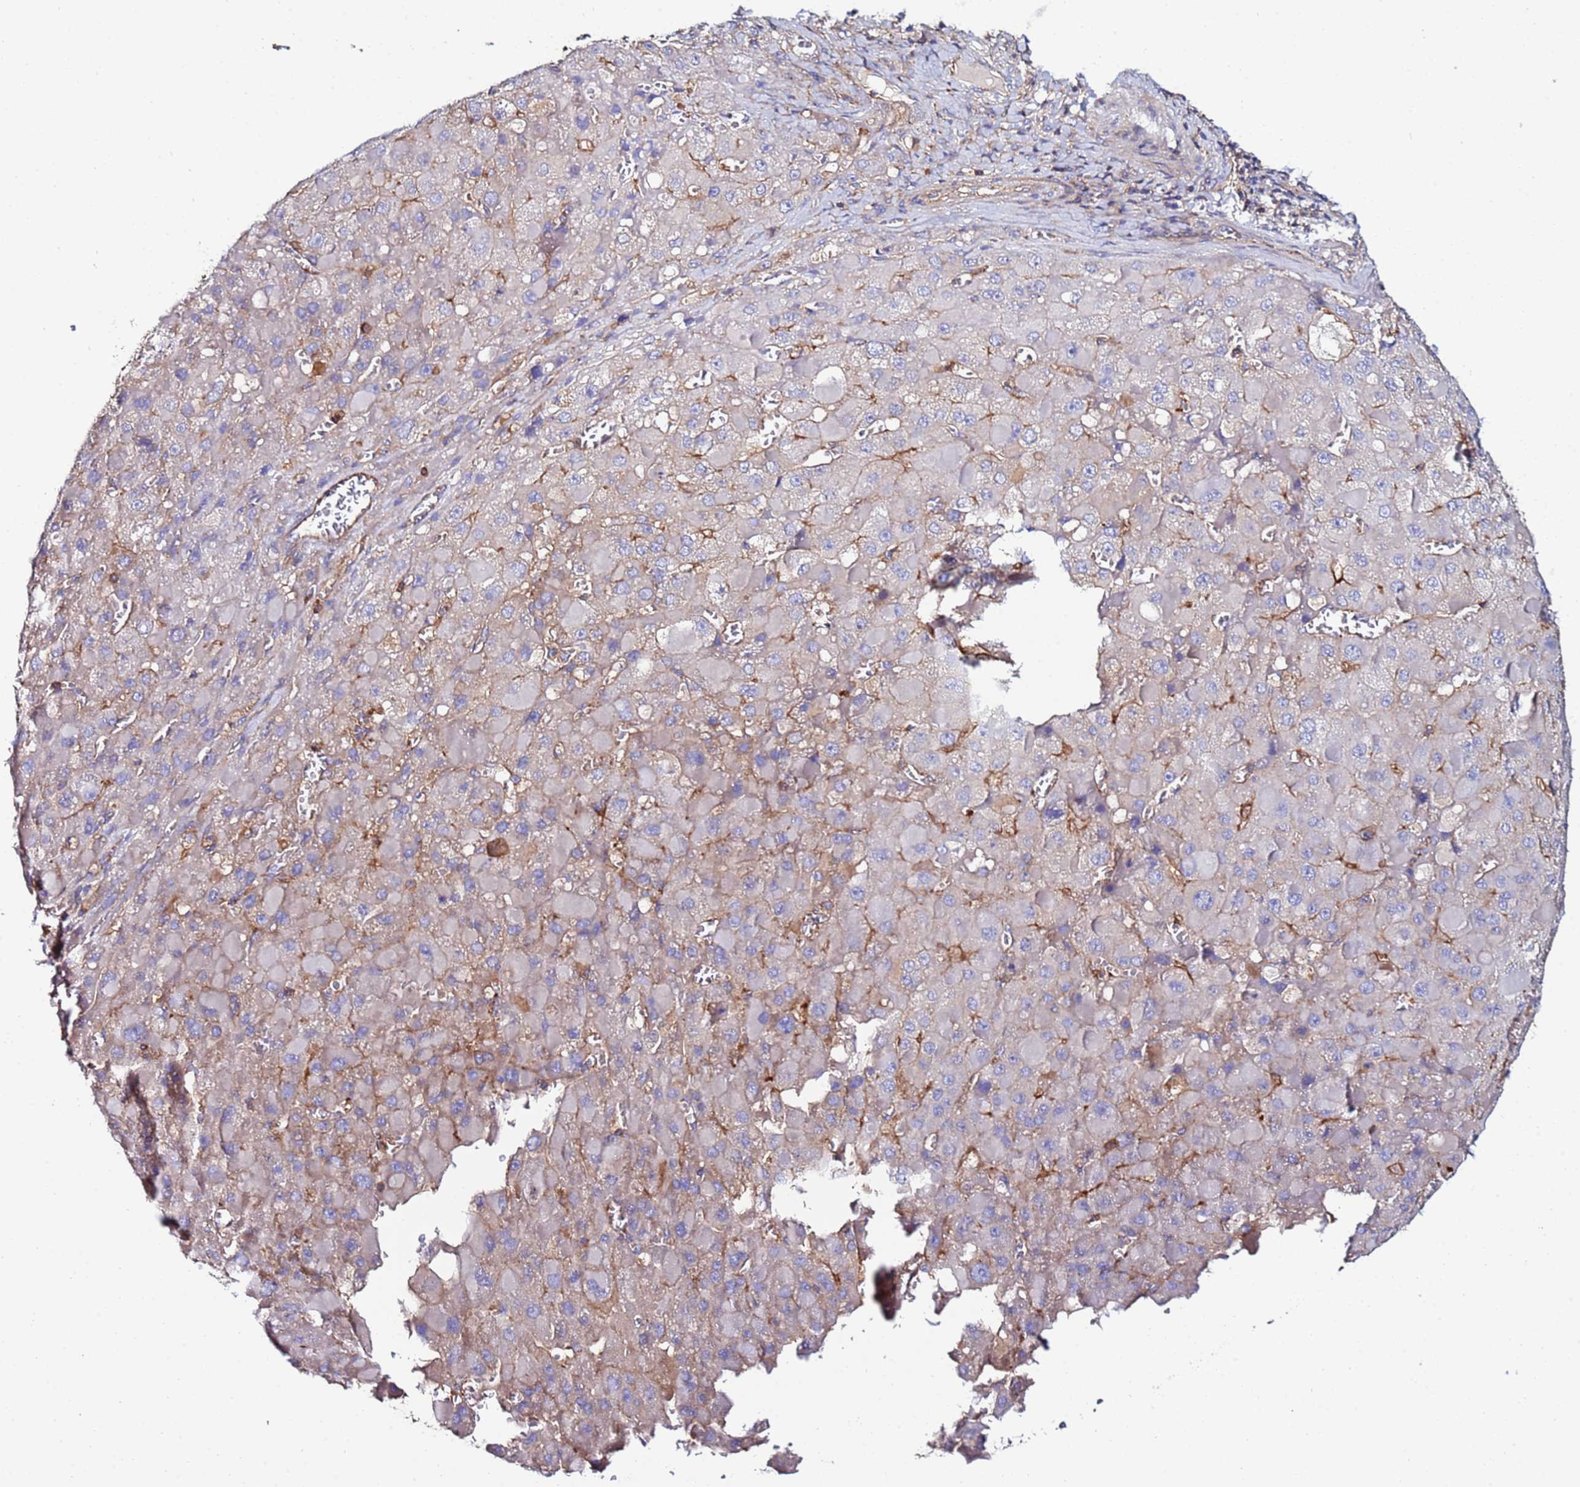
{"staining": {"intensity": "negative", "quantity": "none", "location": "none"}, "tissue": "liver cancer", "cell_type": "Tumor cells", "image_type": "cancer", "snomed": [{"axis": "morphology", "description": "Carcinoma, Hepatocellular, NOS"}, {"axis": "topography", "description": "Liver"}], "caption": "Tumor cells show no significant protein expression in liver hepatocellular carcinoma.", "gene": "POTEE", "patient": {"sex": "female", "age": 73}}